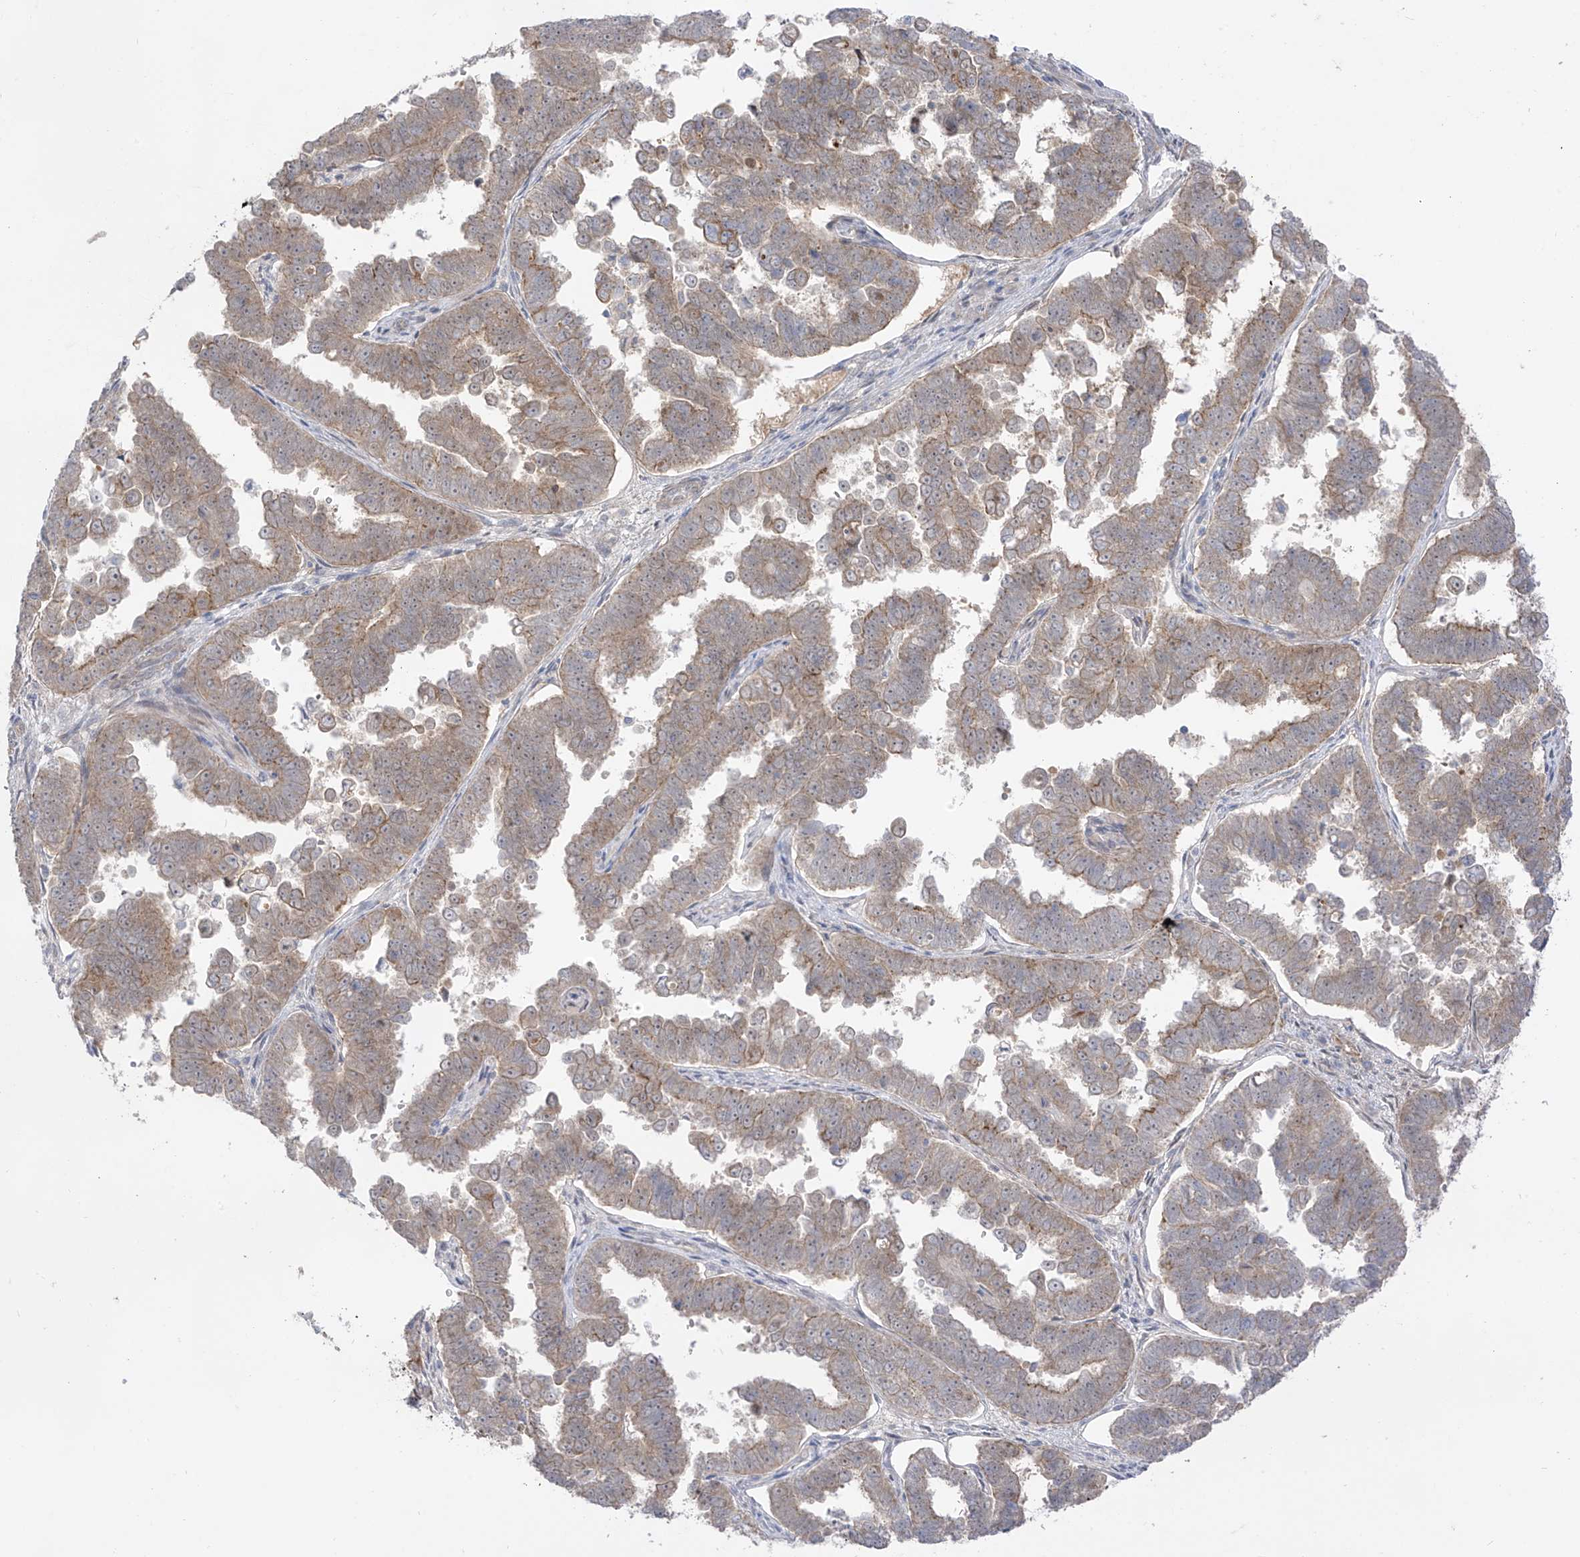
{"staining": {"intensity": "weak", "quantity": ">75%", "location": "cytoplasmic/membranous"}, "tissue": "endometrial cancer", "cell_type": "Tumor cells", "image_type": "cancer", "snomed": [{"axis": "morphology", "description": "Adenocarcinoma, NOS"}, {"axis": "topography", "description": "Endometrium"}], "caption": "High-magnification brightfield microscopy of adenocarcinoma (endometrial) stained with DAB (brown) and counterstained with hematoxylin (blue). tumor cells exhibit weak cytoplasmic/membranous expression is present in approximately>75% of cells. (Stains: DAB (3,3'-diaminobenzidine) in brown, nuclei in blue, Microscopy: brightfield microscopy at high magnification).", "gene": "EIPR1", "patient": {"sex": "female", "age": 75}}